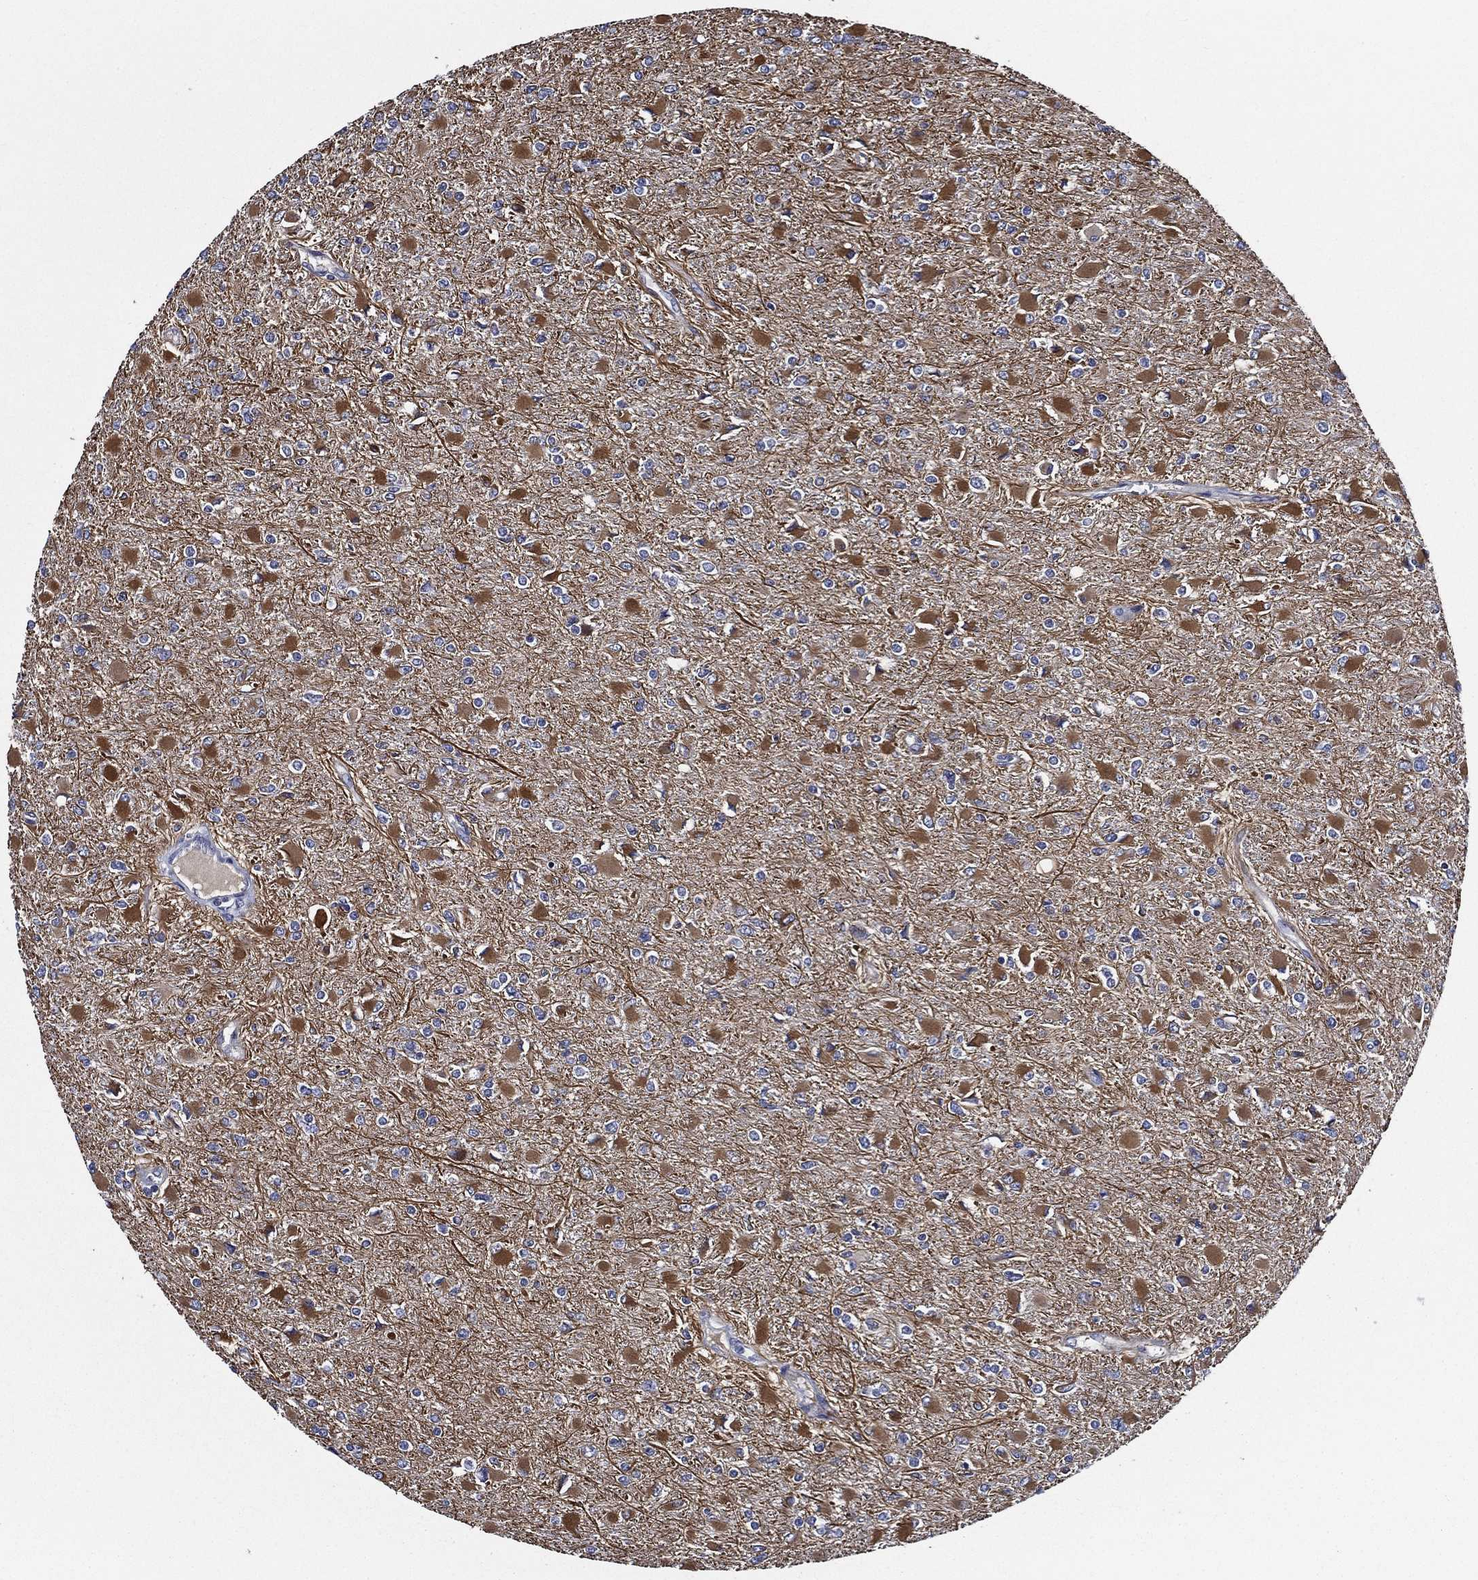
{"staining": {"intensity": "moderate", "quantity": "25%-75%", "location": "cytoplasmic/membranous"}, "tissue": "glioma", "cell_type": "Tumor cells", "image_type": "cancer", "snomed": [{"axis": "morphology", "description": "Glioma, malignant, High grade"}, {"axis": "topography", "description": "Cerebral cortex"}], "caption": "Protein expression analysis of human malignant glioma (high-grade) reveals moderate cytoplasmic/membranous expression in approximately 25%-75% of tumor cells. The staining was performed using DAB (3,3'-diaminobenzidine), with brown indicating positive protein expression. Nuclei are stained blue with hematoxylin.", "gene": "KIF20B", "patient": {"sex": "female", "age": 36}}